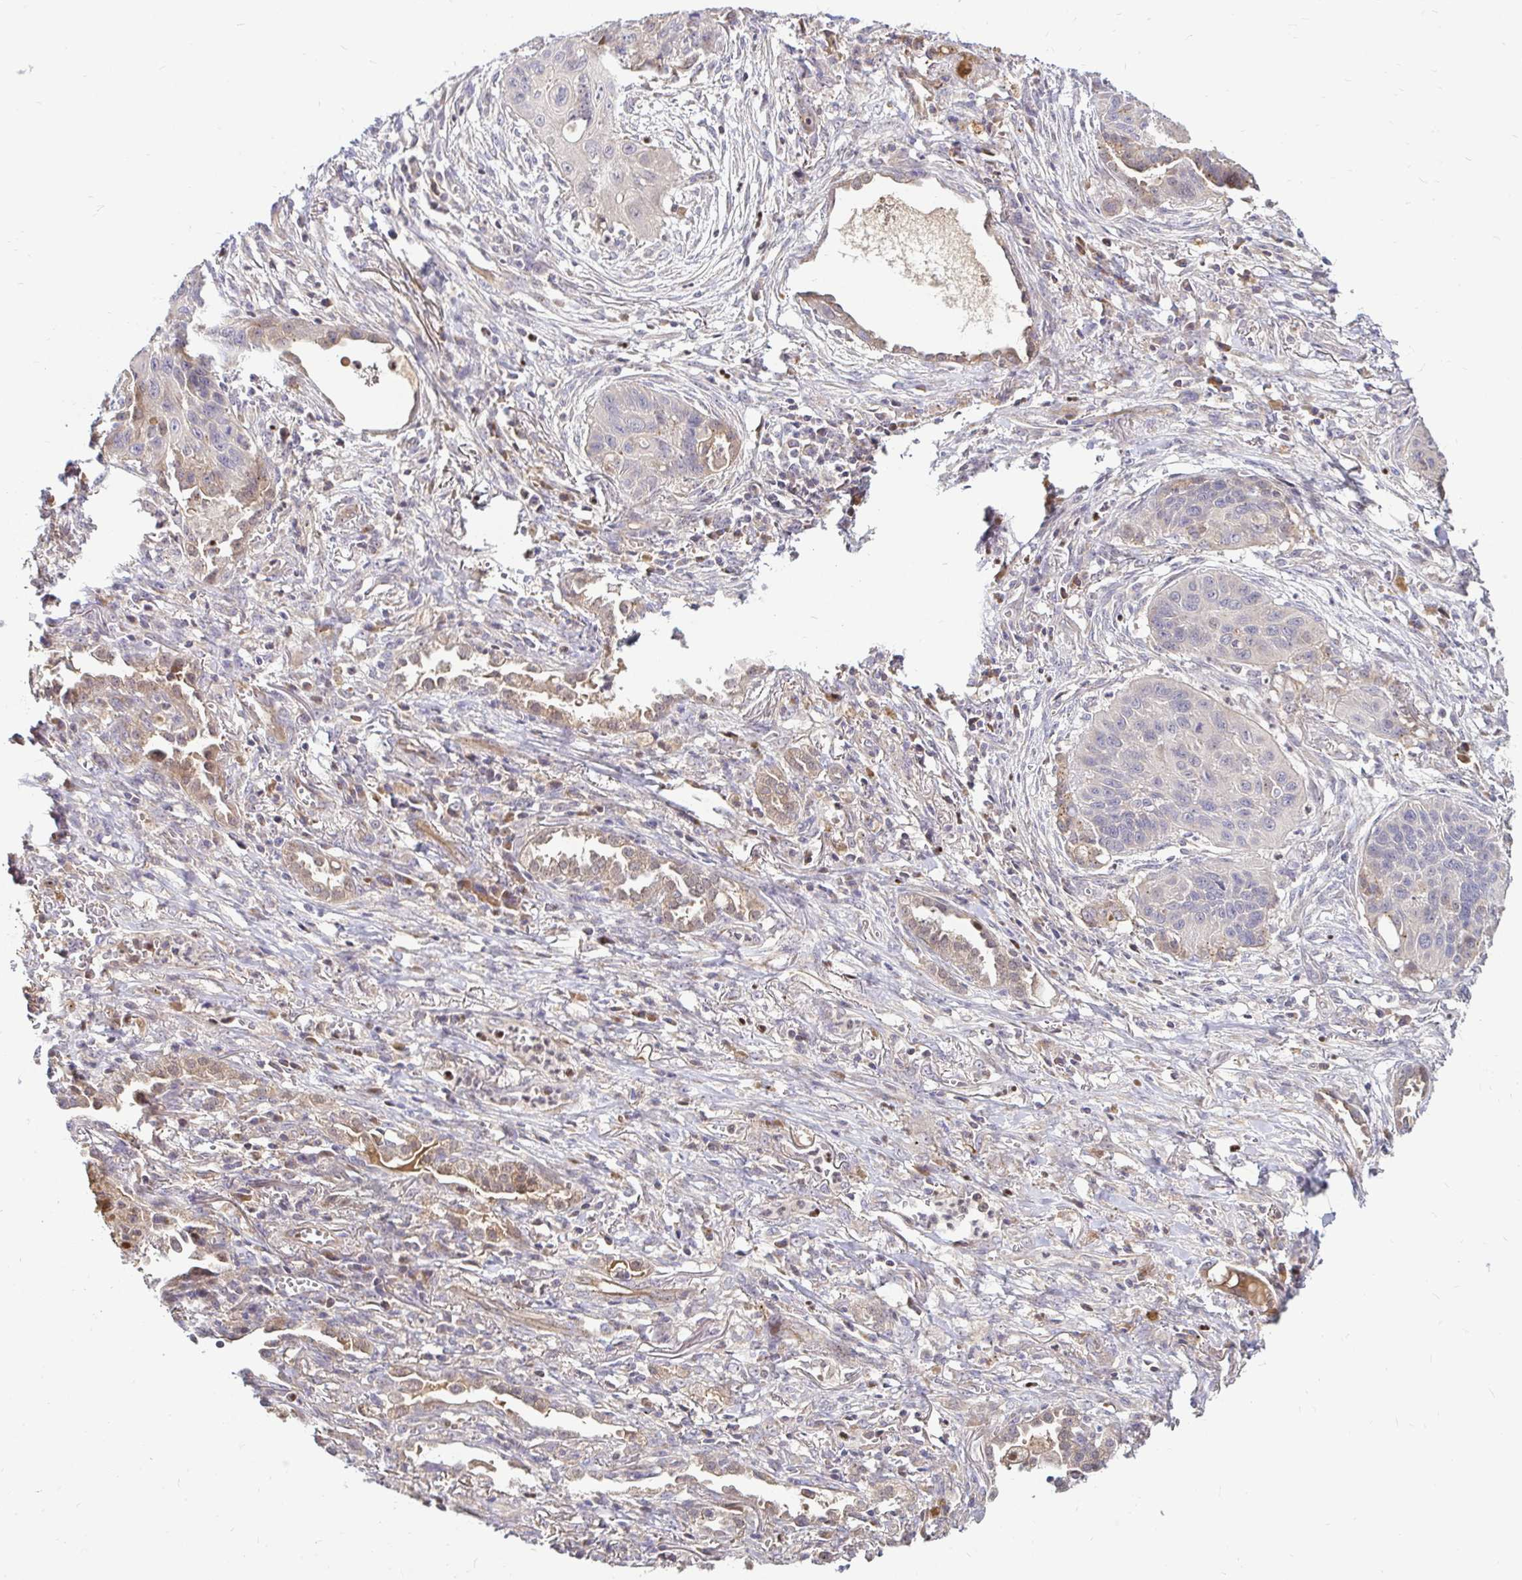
{"staining": {"intensity": "weak", "quantity": "<25%", "location": "cytoplasmic/membranous"}, "tissue": "lung cancer", "cell_type": "Tumor cells", "image_type": "cancer", "snomed": [{"axis": "morphology", "description": "Squamous cell carcinoma, NOS"}, {"axis": "topography", "description": "Lung"}], "caption": "This is an immunohistochemistry (IHC) photomicrograph of human lung squamous cell carcinoma. There is no positivity in tumor cells.", "gene": "ARHGEF37", "patient": {"sex": "male", "age": 71}}